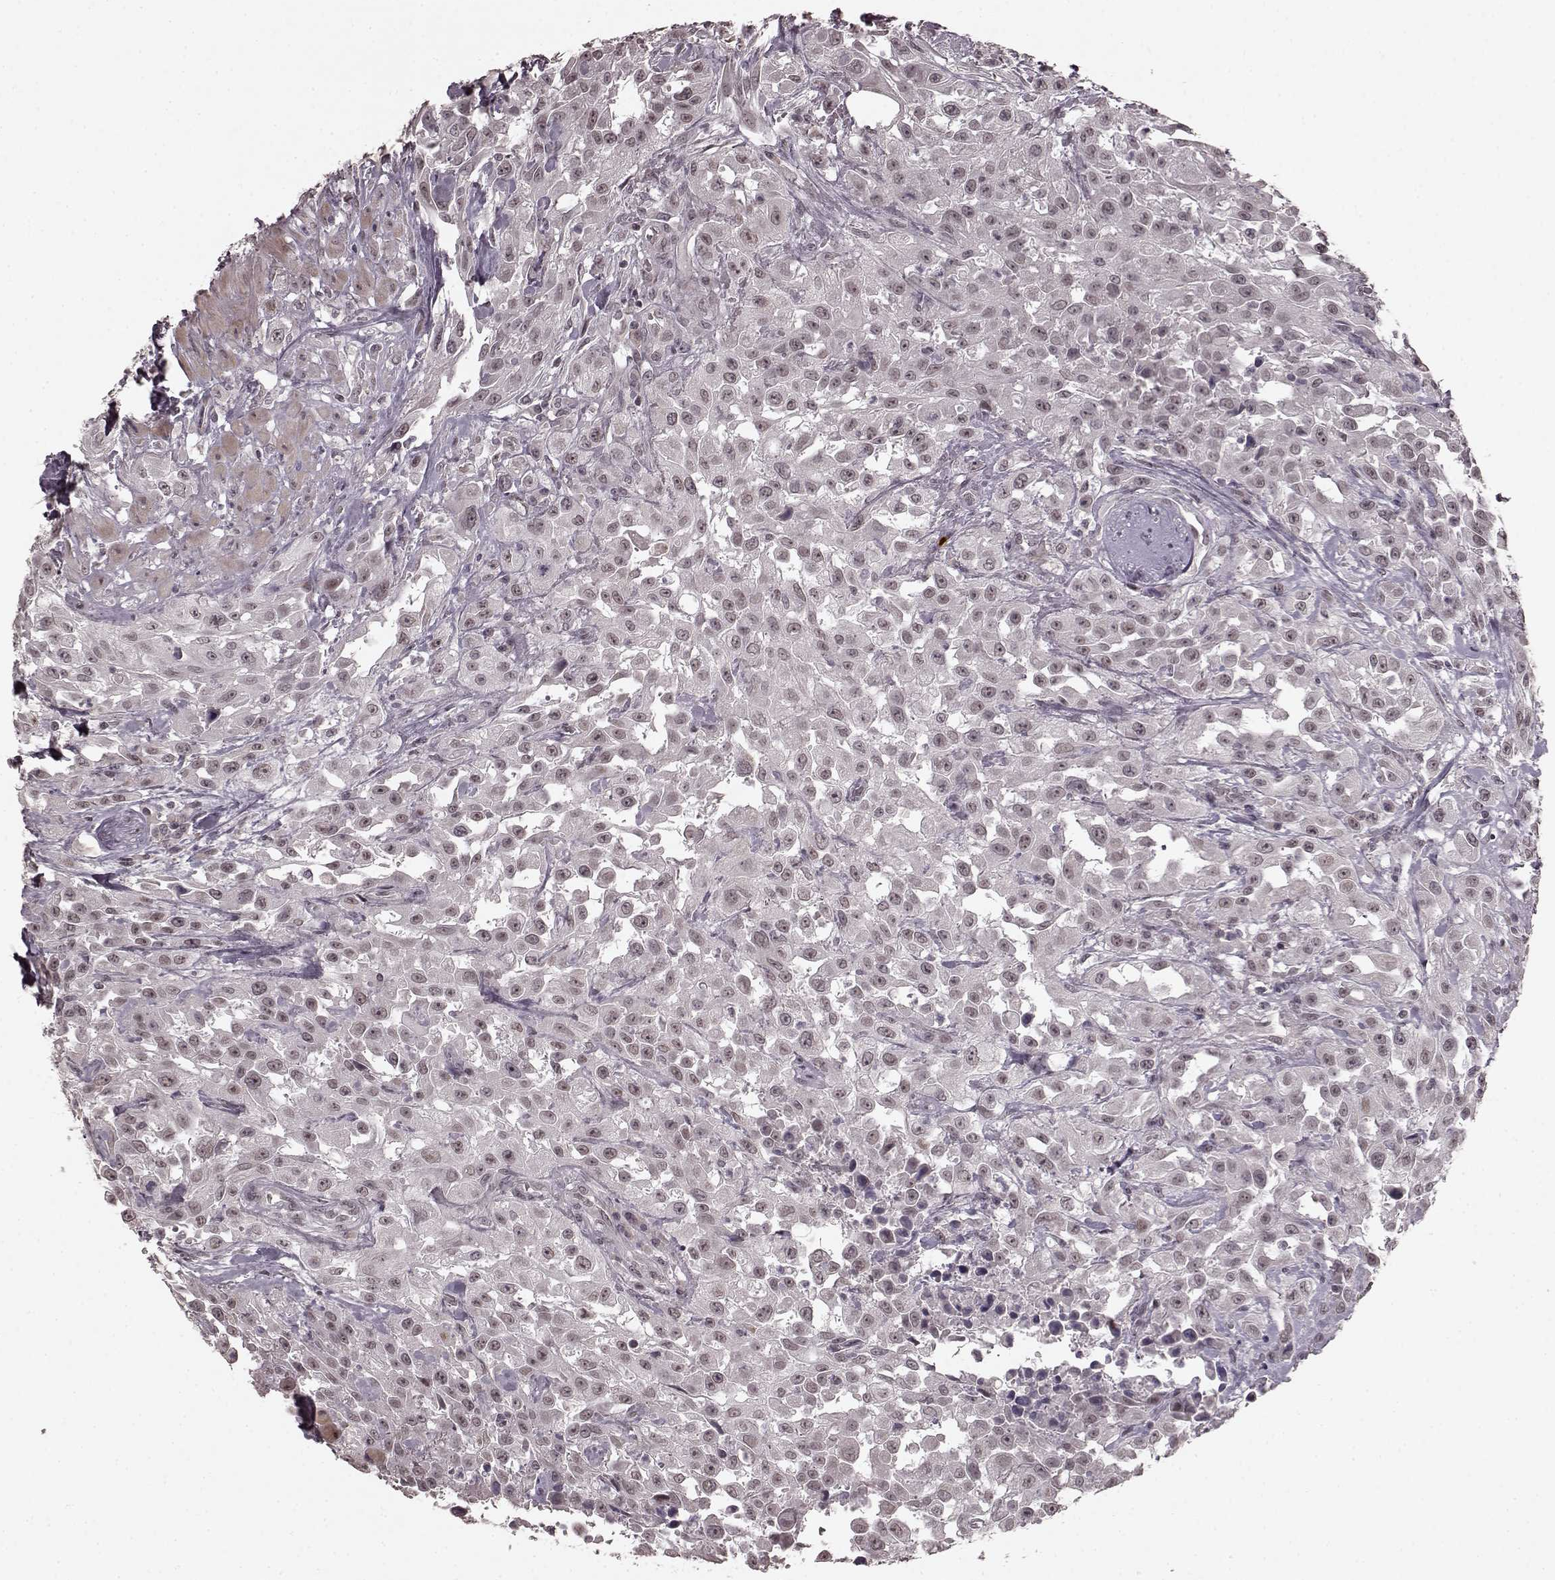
{"staining": {"intensity": "negative", "quantity": "none", "location": "none"}, "tissue": "urothelial cancer", "cell_type": "Tumor cells", "image_type": "cancer", "snomed": [{"axis": "morphology", "description": "Urothelial carcinoma, High grade"}, {"axis": "topography", "description": "Urinary bladder"}], "caption": "DAB immunohistochemical staining of urothelial cancer demonstrates no significant staining in tumor cells. Nuclei are stained in blue.", "gene": "PLCB4", "patient": {"sex": "male", "age": 79}}